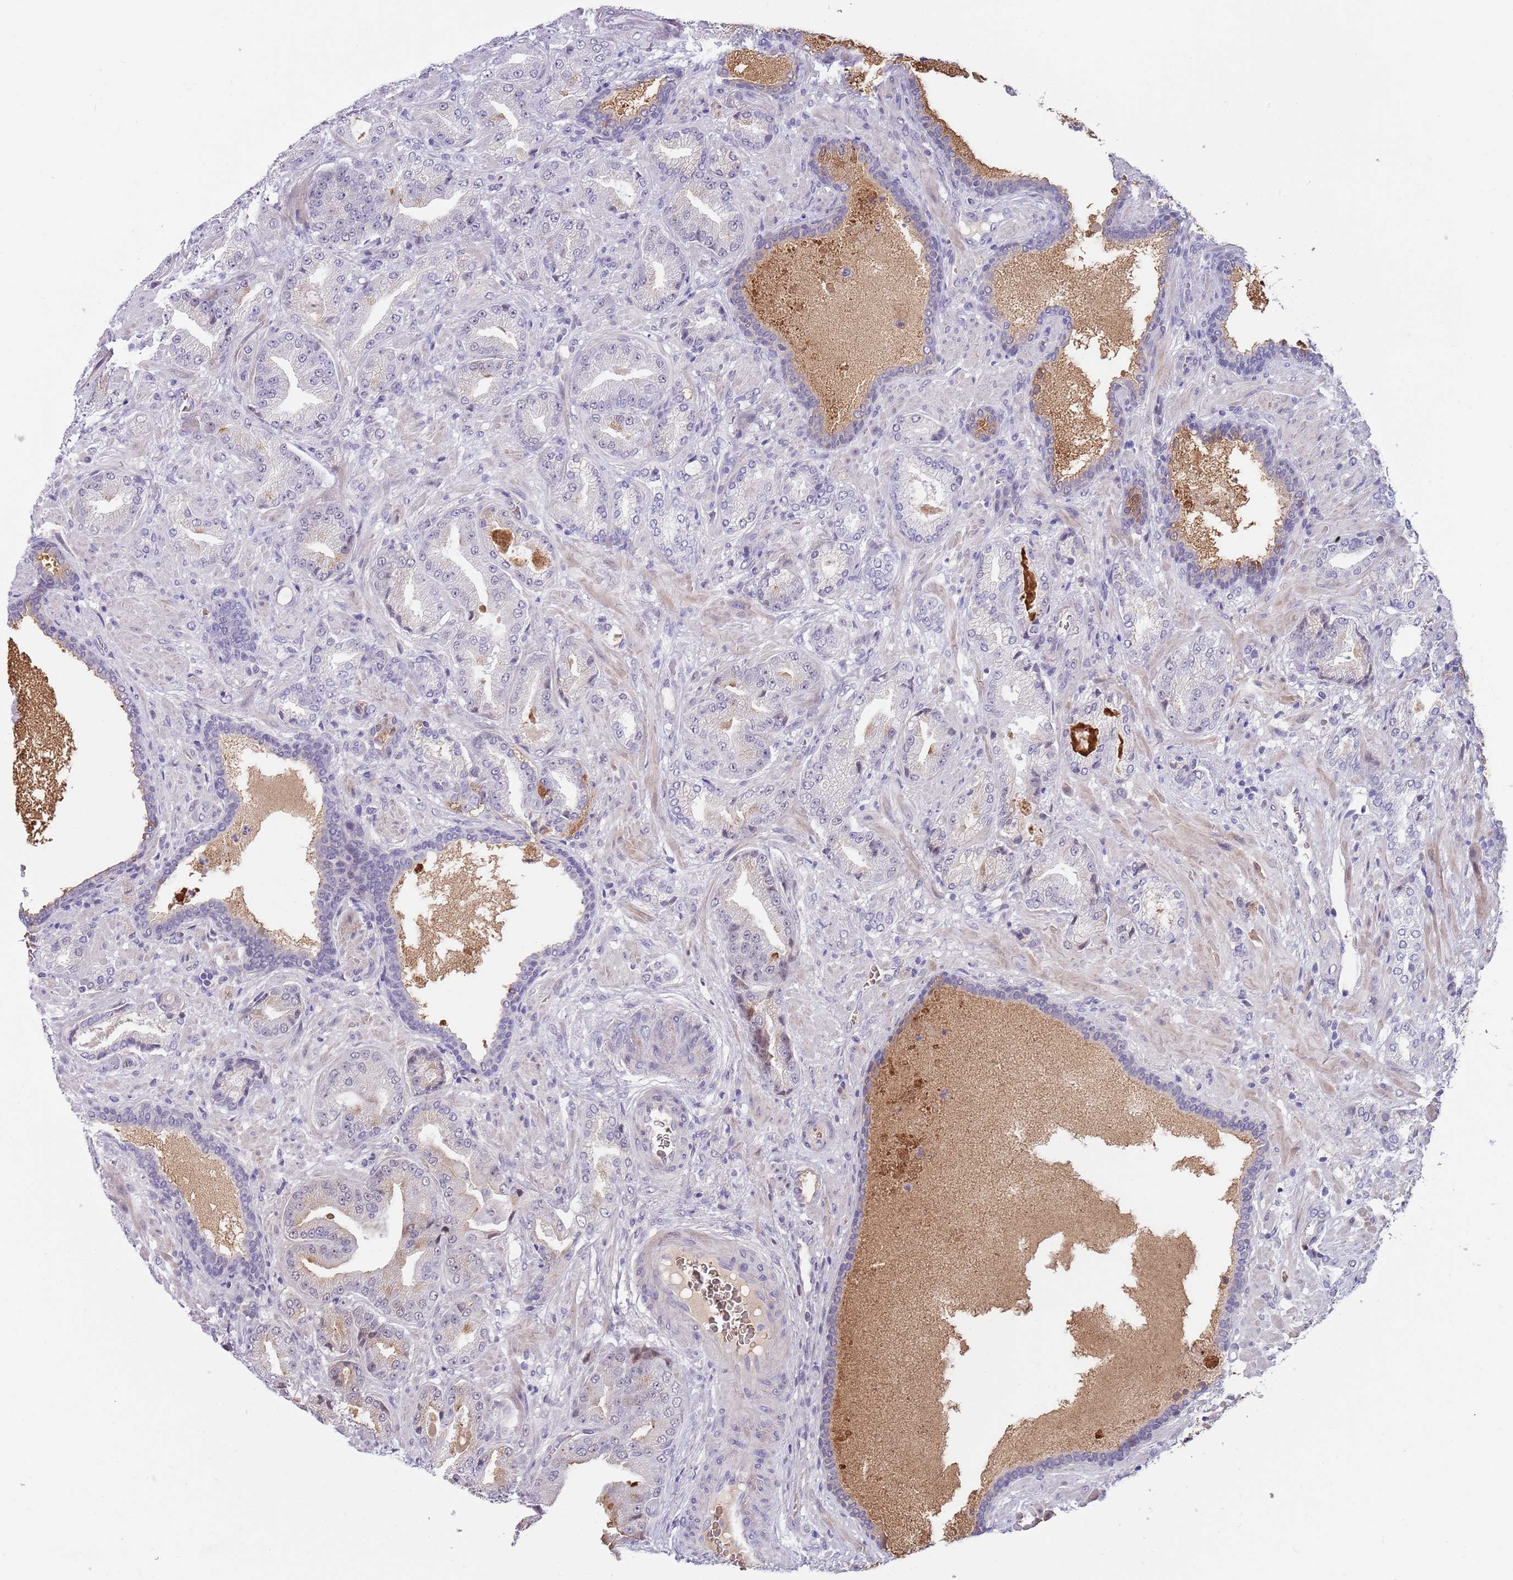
{"staining": {"intensity": "negative", "quantity": "none", "location": "none"}, "tissue": "prostate cancer", "cell_type": "Tumor cells", "image_type": "cancer", "snomed": [{"axis": "morphology", "description": "Adenocarcinoma, High grade"}, {"axis": "topography", "description": "Prostate"}], "caption": "An IHC image of adenocarcinoma (high-grade) (prostate) is shown. There is no staining in tumor cells of adenocarcinoma (high-grade) (prostate). (IHC, brightfield microscopy, high magnification).", "gene": "LYPD6B", "patient": {"sex": "male", "age": 68}}